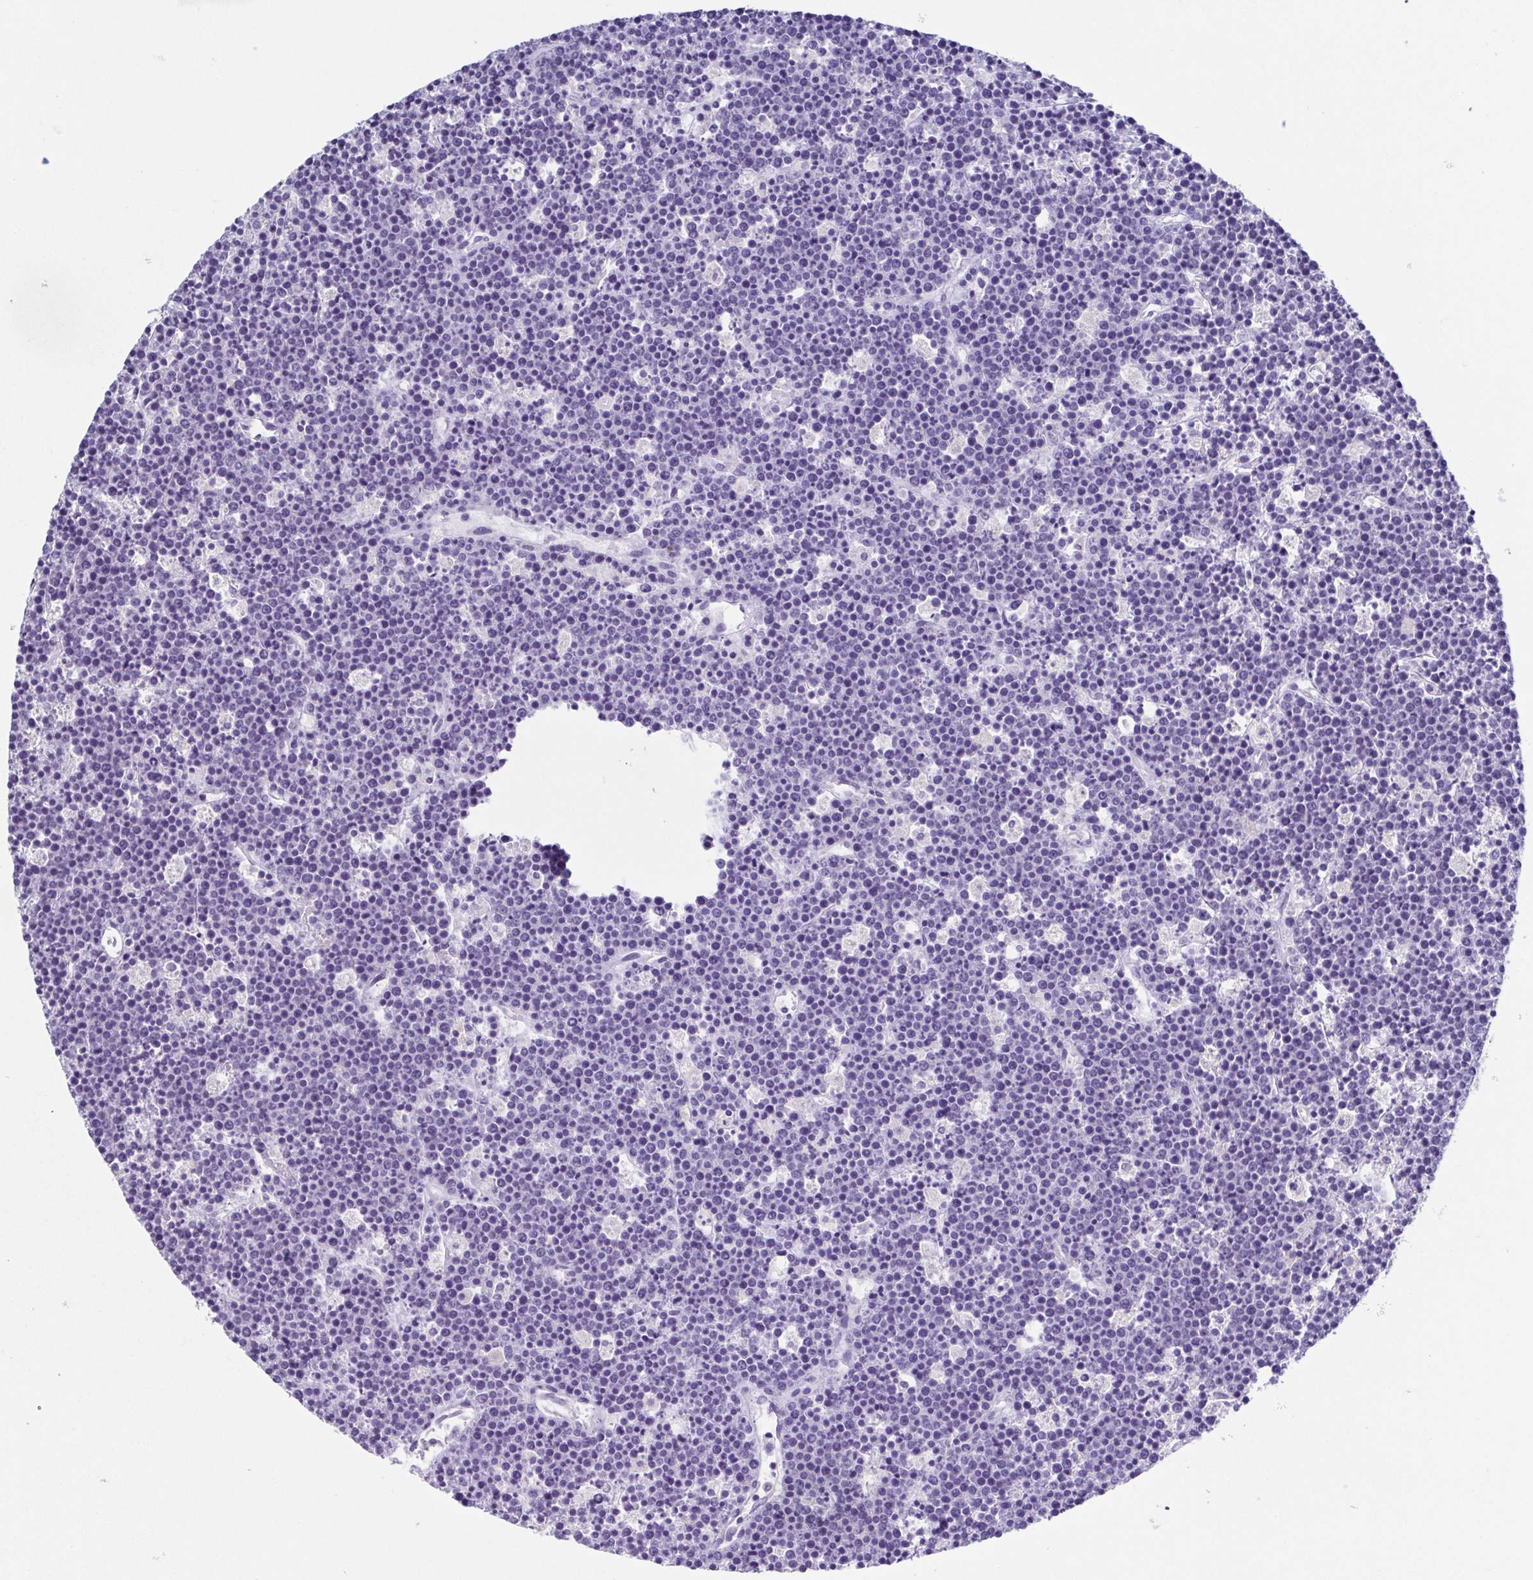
{"staining": {"intensity": "negative", "quantity": "none", "location": "none"}, "tissue": "lymphoma", "cell_type": "Tumor cells", "image_type": "cancer", "snomed": [{"axis": "morphology", "description": "Malignant lymphoma, non-Hodgkin's type, High grade"}, {"axis": "topography", "description": "Ovary"}], "caption": "This is a micrograph of IHC staining of lymphoma, which shows no staining in tumor cells. The staining is performed using DAB brown chromogen with nuclei counter-stained in using hematoxylin.", "gene": "RDH11", "patient": {"sex": "female", "age": 56}}